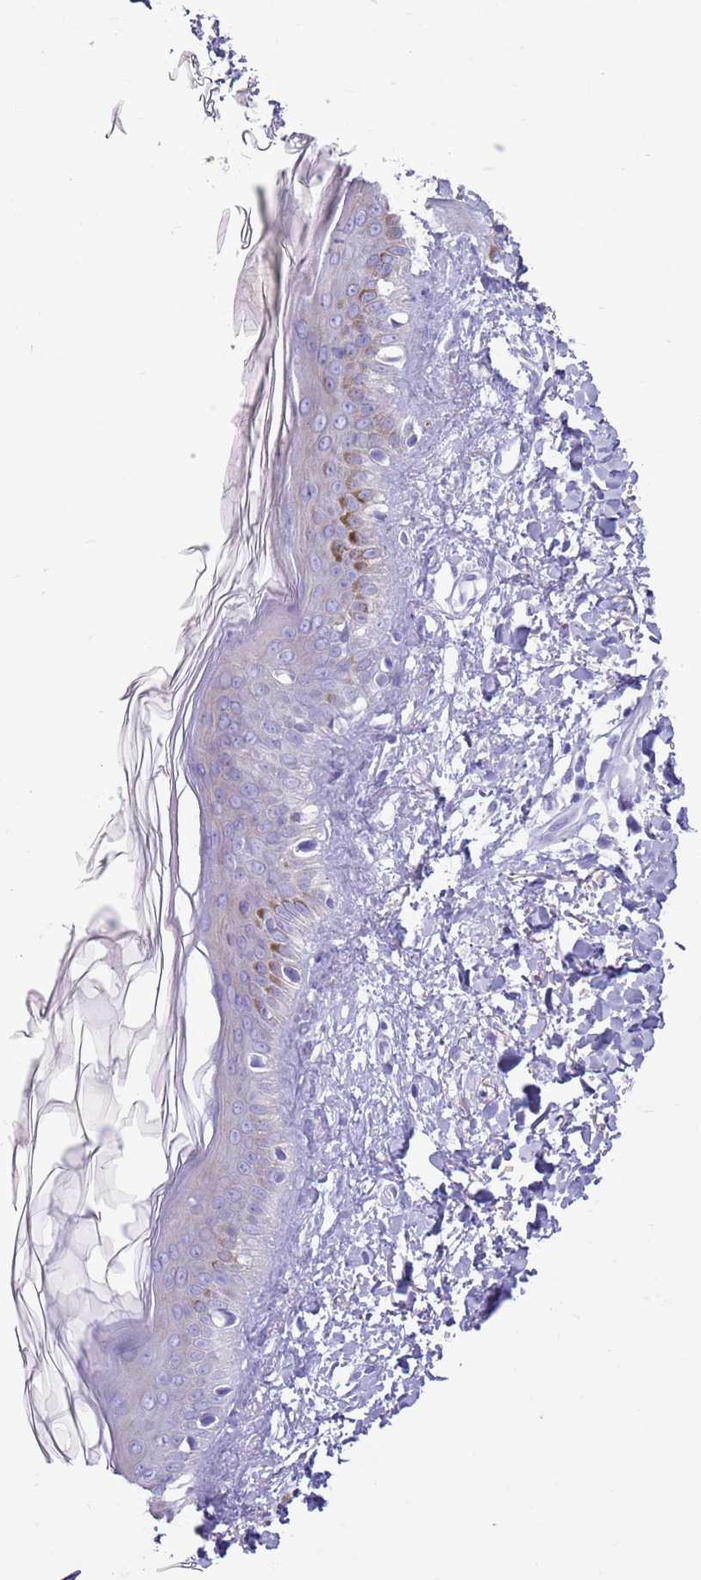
{"staining": {"intensity": "negative", "quantity": "none", "location": "none"}, "tissue": "skin", "cell_type": "Fibroblasts", "image_type": "normal", "snomed": [{"axis": "morphology", "description": "Normal tissue, NOS"}, {"axis": "topography", "description": "Skin"}], "caption": "The photomicrograph reveals no significant expression in fibroblasts of skin.", "gene": "ENSG00000263020", "patient": {"sex": "female", "age": 58}}